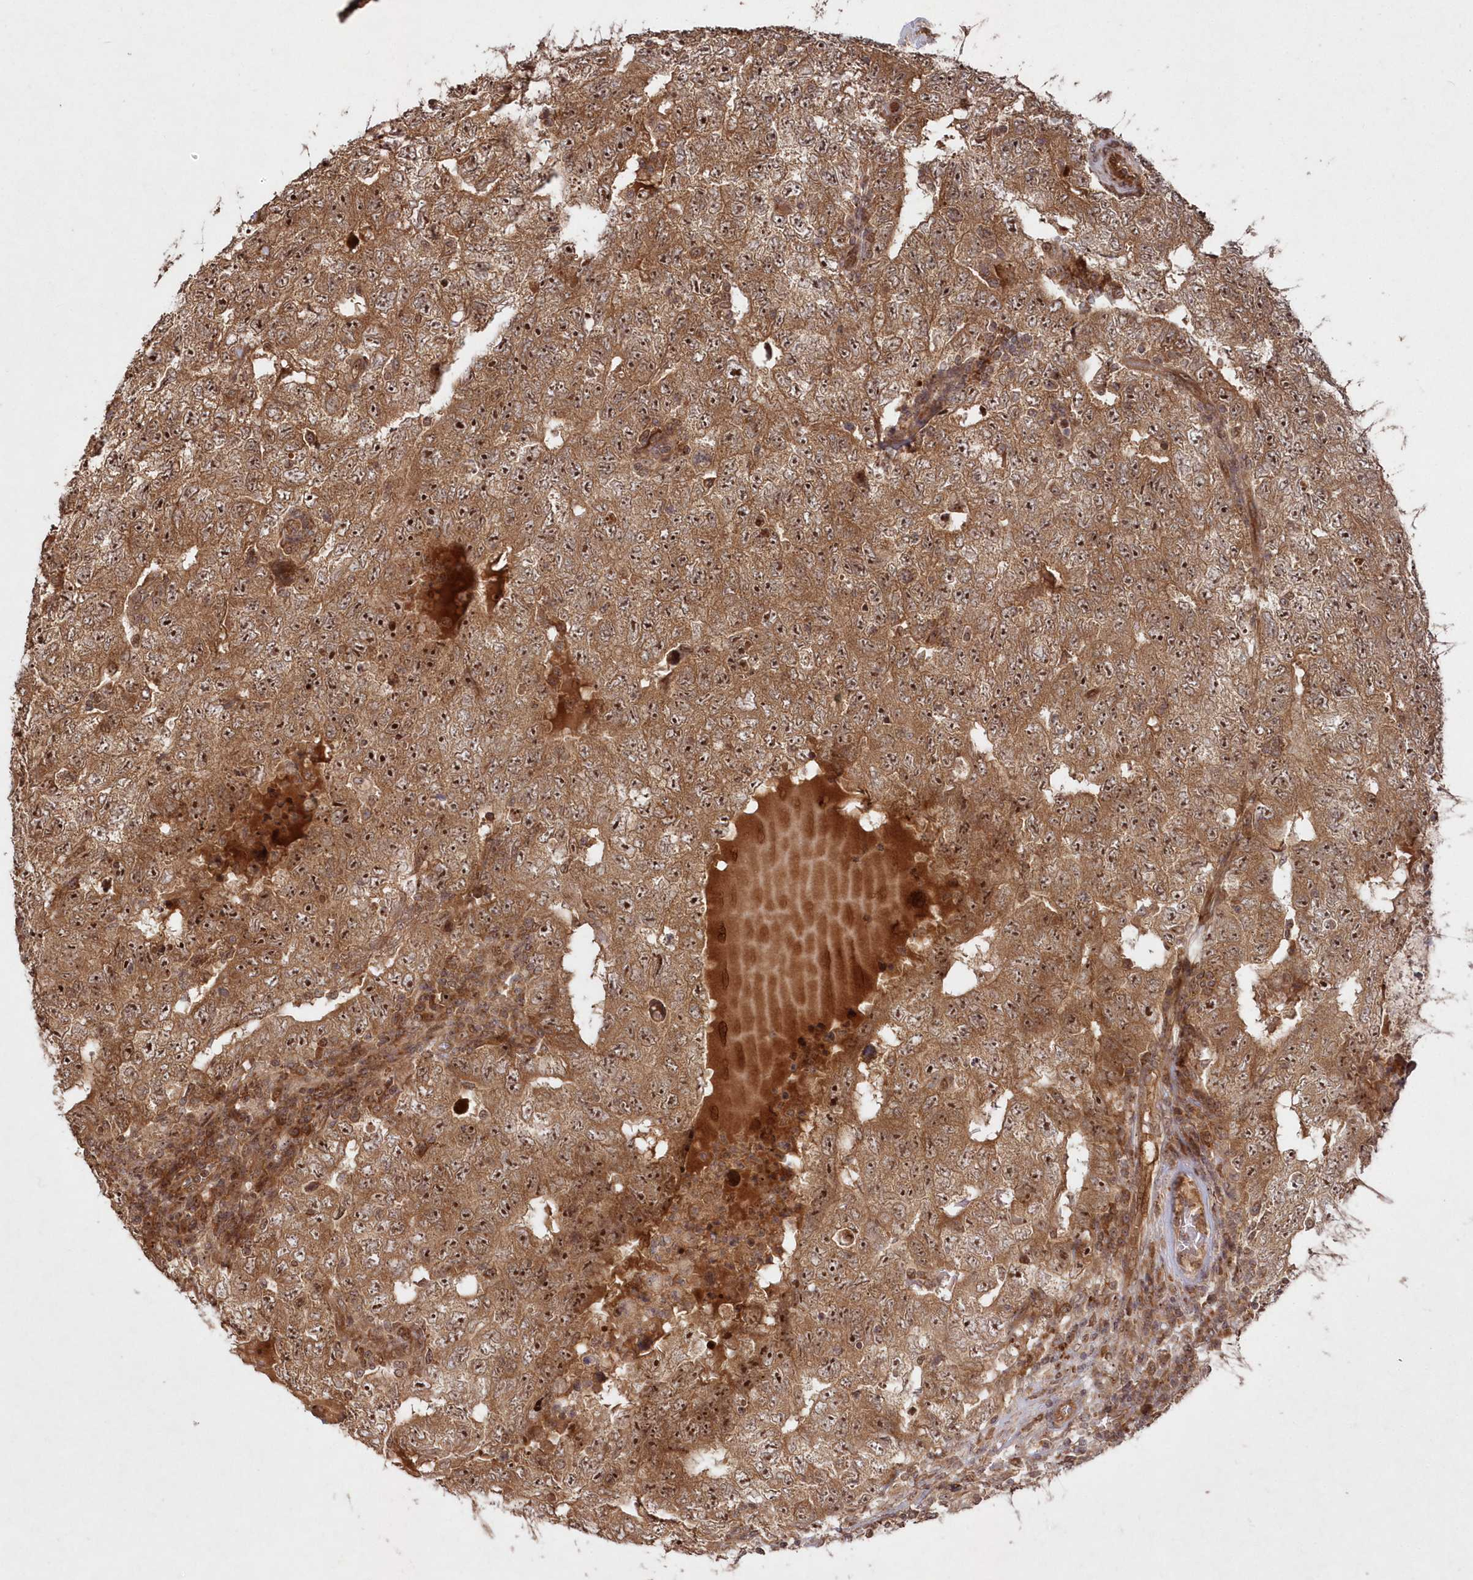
{"staining": {"intensity": "moderate", "quantity": ">75%", "location": "cytoplasmic/membranous,nuclear"}, "tissue": "testis cancer", "cell_type": "Tumor cells", "image_type": "cancer", "snomed": [{"axis": "morphology", "description": "Carcinoma, Embryonal, NOS"}, {"axis": "topography", "description": "Testis"}], "caption": "This is an image of immunohistochemistry (IHC) staining of embryonal carcinoma (testis), which shows moderate expression in the cytoplasmic/membranous and nuclear of tumor cells.", "gene": "SERINC1", "patient": {"sex": "male", "age": 26}}